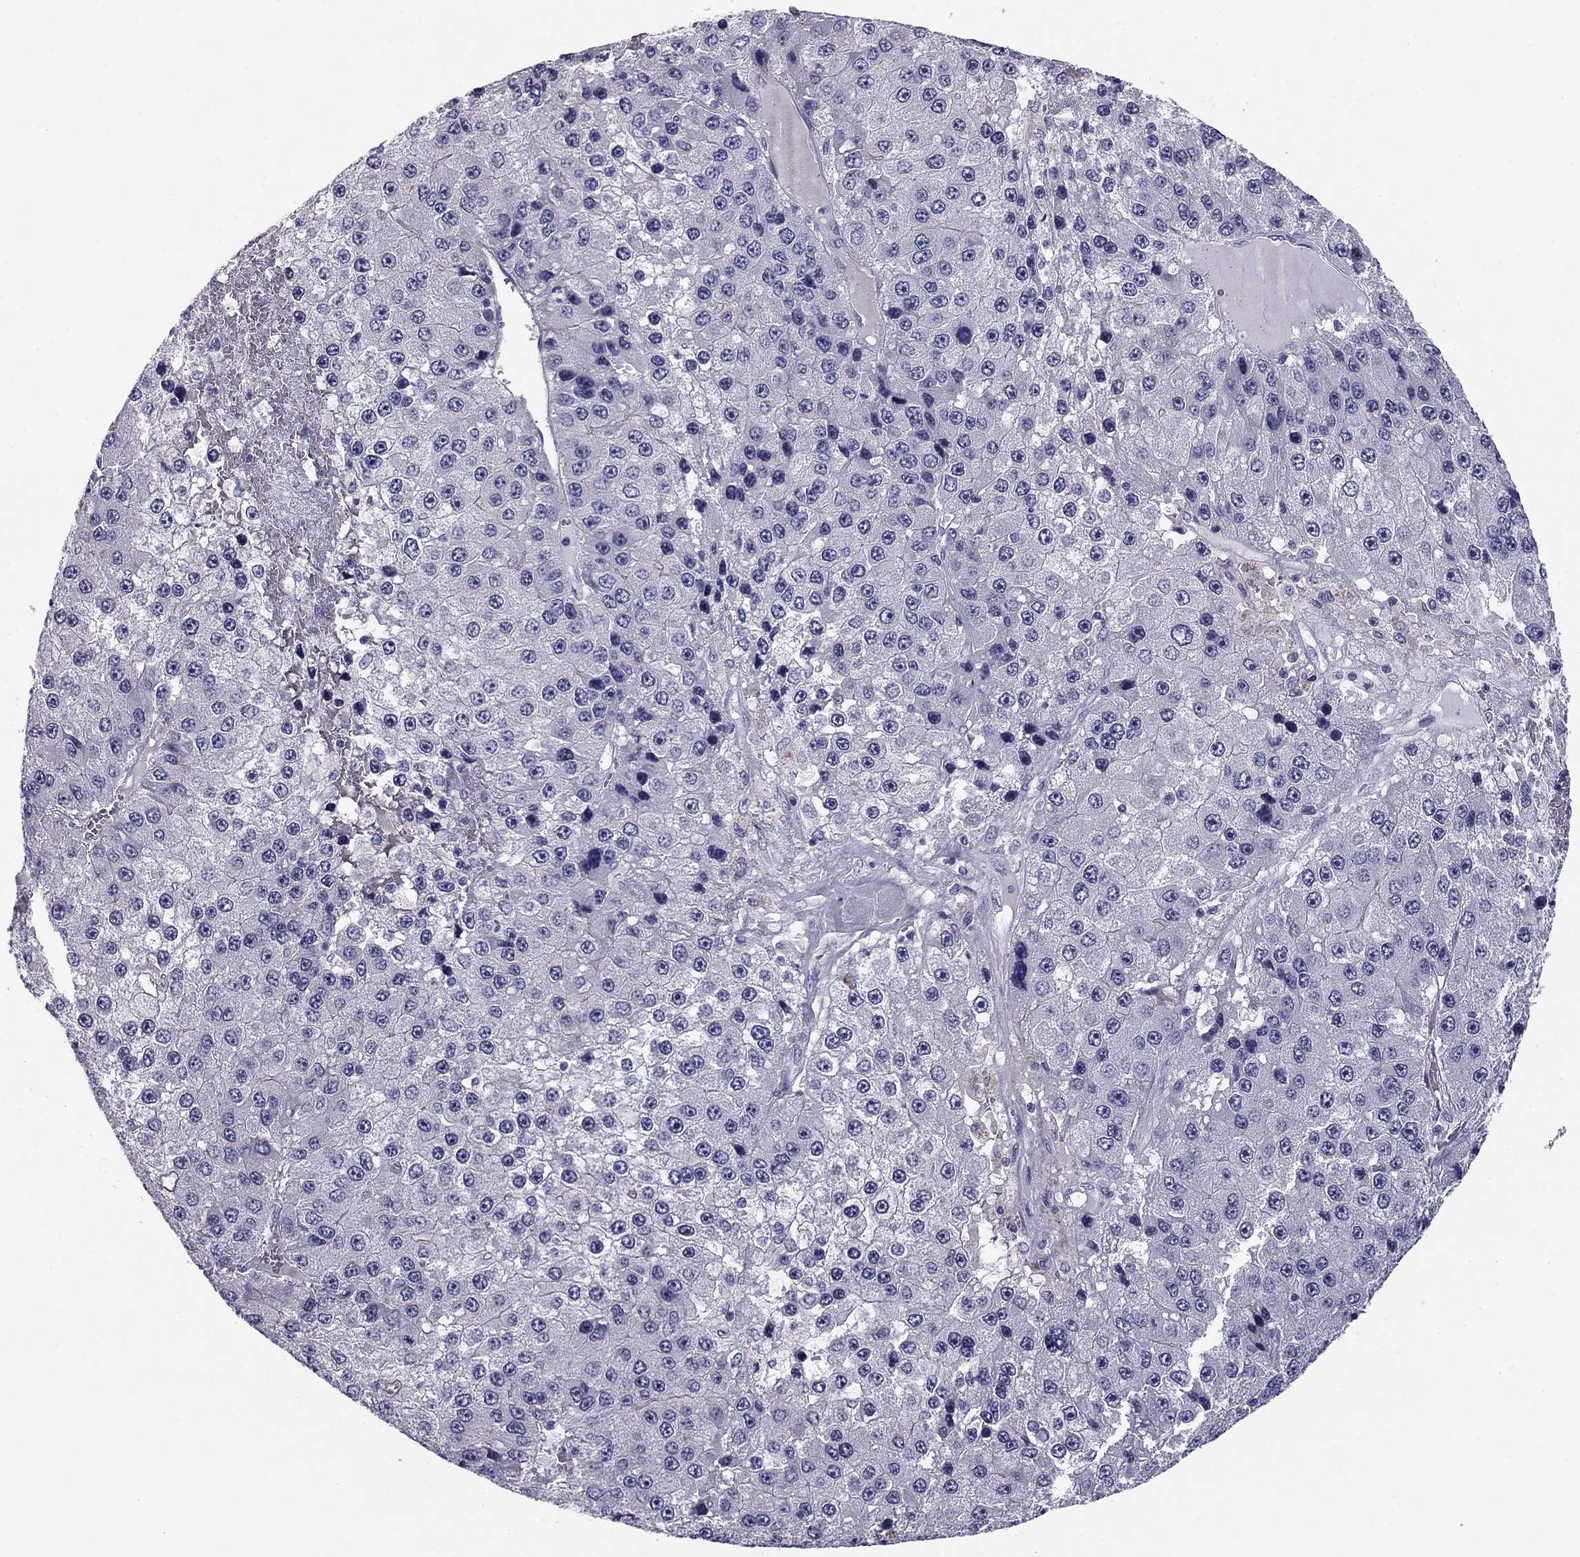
{"staining": {"intensity": "negative", "quantity": "none", "location": "none"}, "tissue": "liver cancer", "cell_type": "Tumor cells", "image_type": "cancer", "snomed": [{"axis": "morphology", "description": "Carcinoma, Hepatocellular, NOS"}, {"axis": "topography", "description": "Liver"}], "caption": "There is no significant staining in tumor cells of hepatocellular carcinoma (liver).", "gene": "FLNC", "patient": {"sex": "female", "age": 73}}